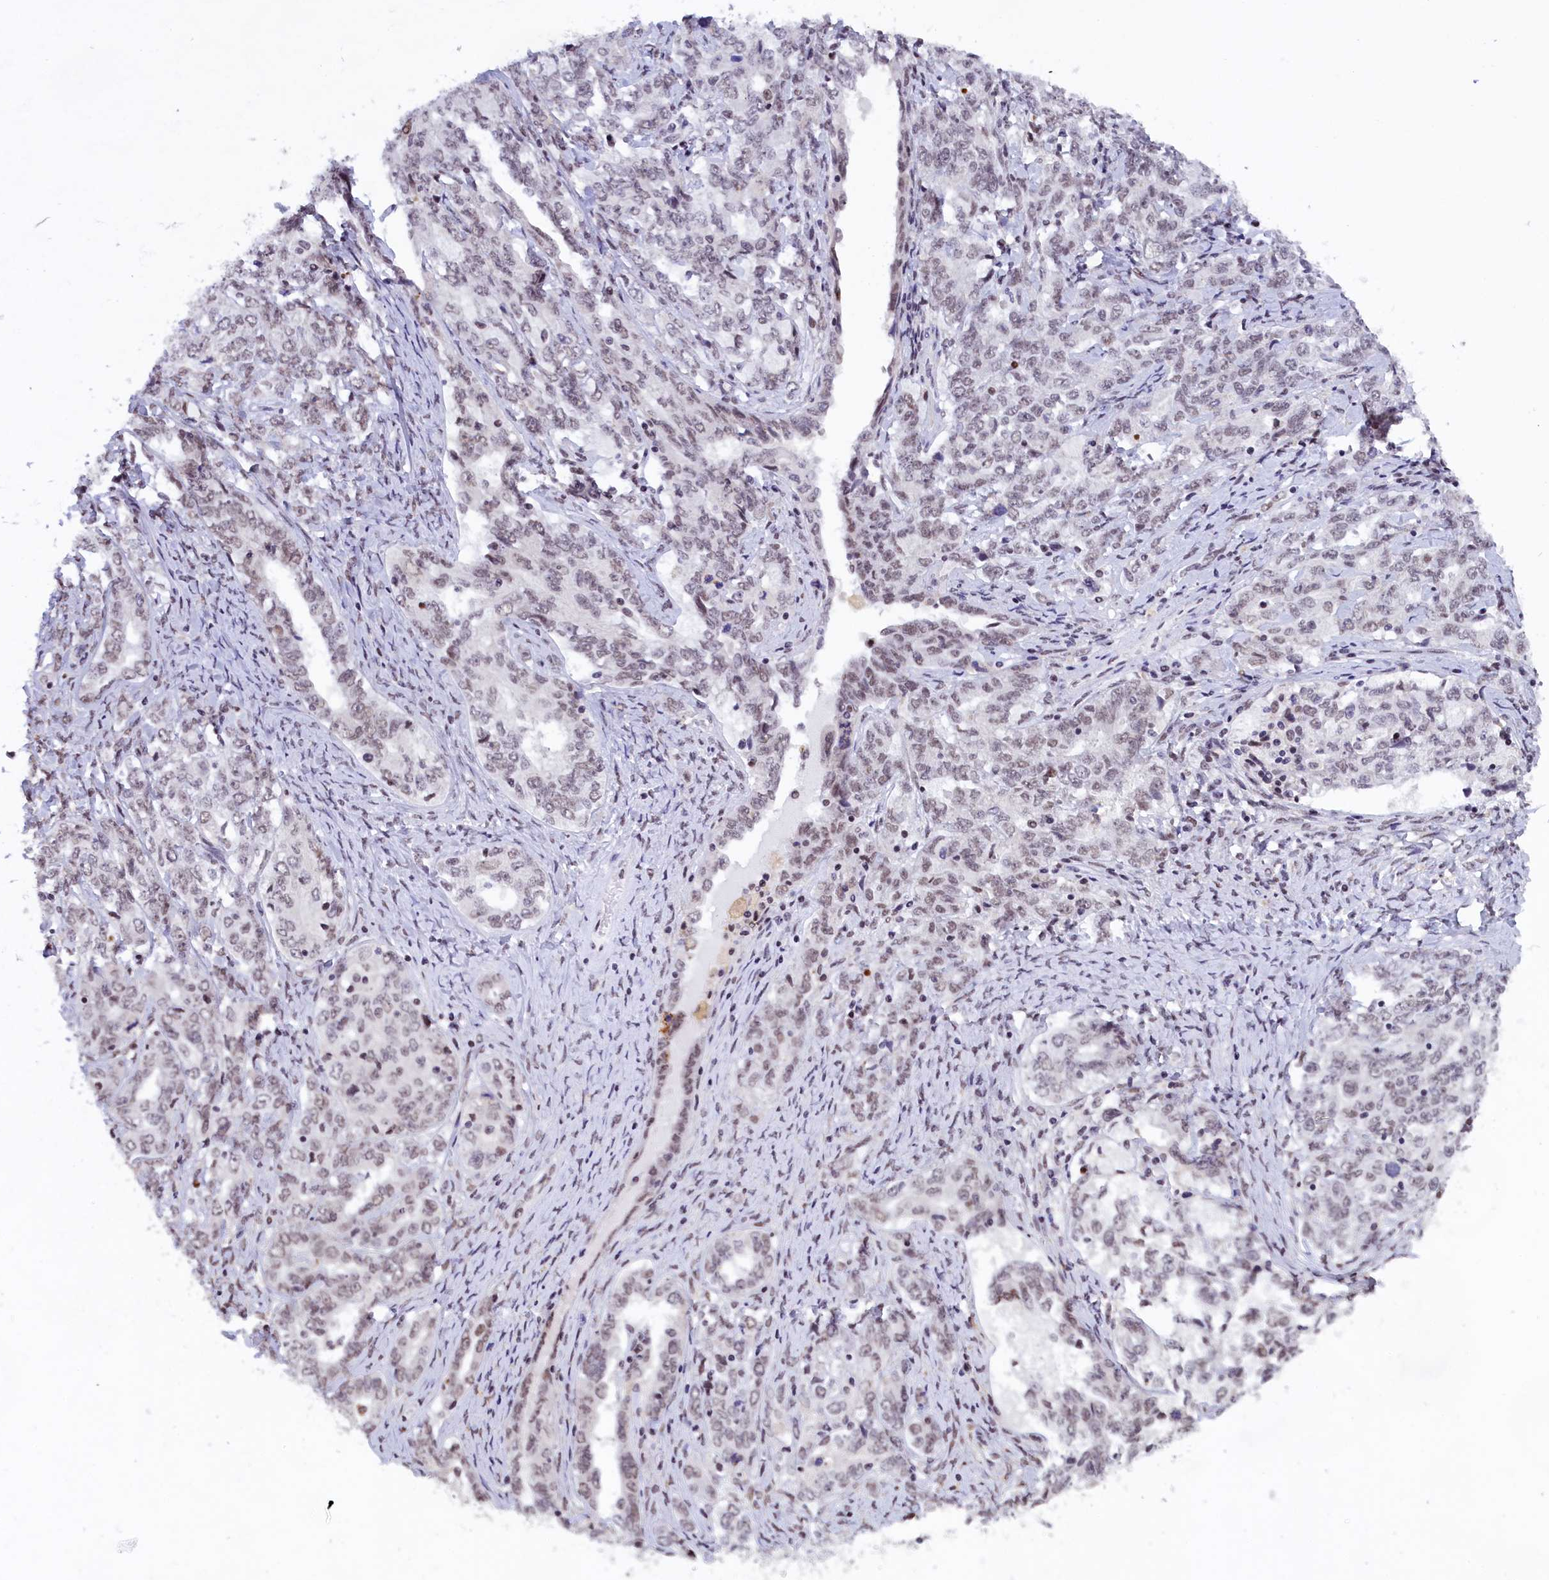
{"staining": {"intensity": "moderate", "quantity": "<25%", "location": "cytoplasmic/membranous,nuclear"}, "tissue": "ovarian cancer", "cell_type": "Tumor cells", "image_type": "cancer", "snomed": [{"axis": "morphology", "description": "Carcinoma, endometroid"}, {"axis": "topography", "description": "Ovary"}], "caption": "Protein staining of ovarian endometroid carcinoma tissue reveals moderate cytoplasmic/membranous and nuclear expression in about <25% of tumor cells.", "gene": "CDYL2", "patient": {"sex": "female", "age": 62}}